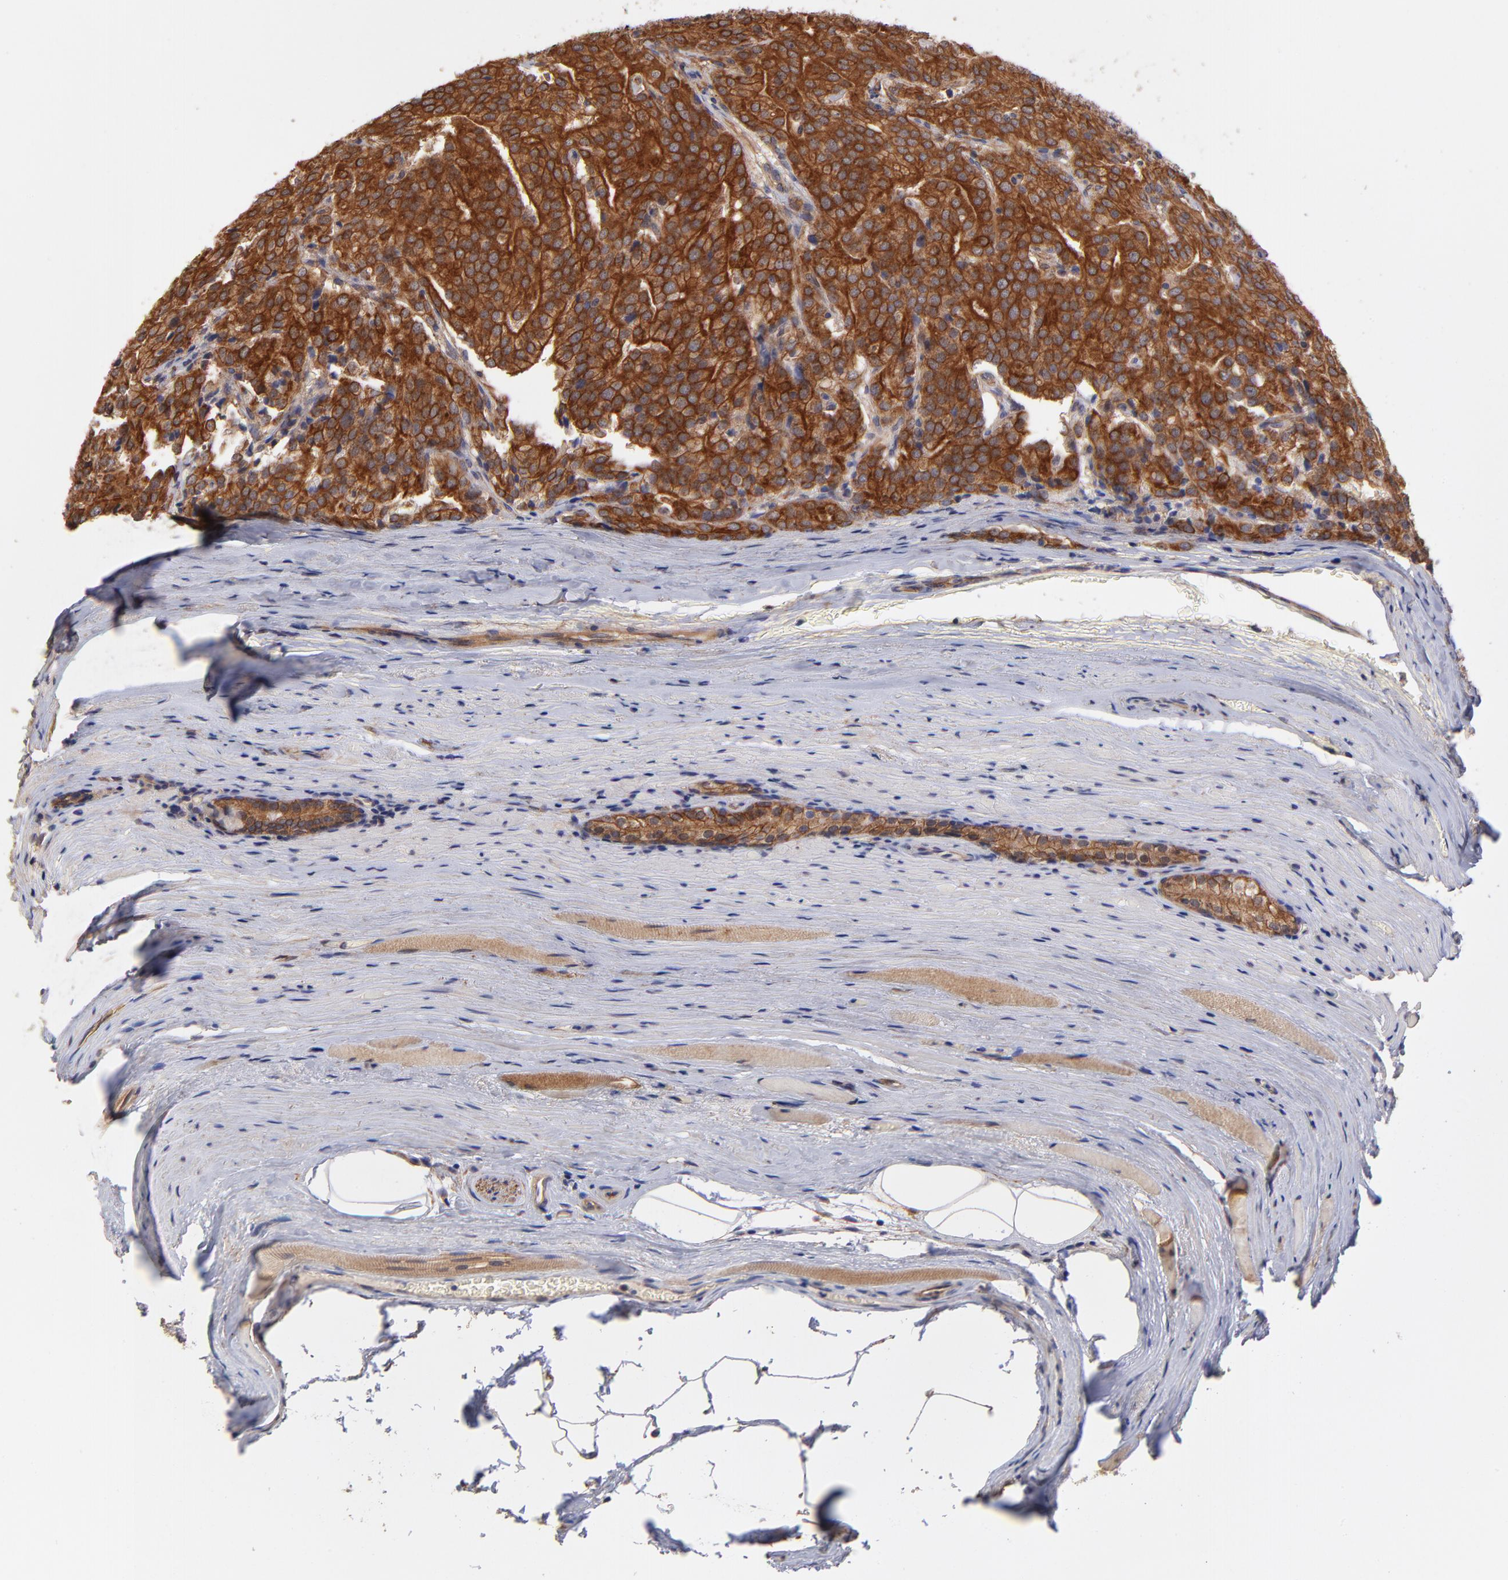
{"staining": {"intensity": "strong", "quantity": ">75%", "location": "cytoplasmic/membranous"}, "tissue": "prostate cancer", "cell_type": "Tumor cells", "image_type": "cancer", "snomed": [{"axis": "morphology", "description": "Adenocarcinoma, Medium grade"}, {"axis": "topography", "description": "Prostate"}], "caption": "Prostate cancer stained with DAB immunohistochemistry shows high levels of strong cytoplasmic/membranous expression in approximately >75% of tumor cells.", "gene": "STAP2", "patient": {"sex": "male", "age": 72}}